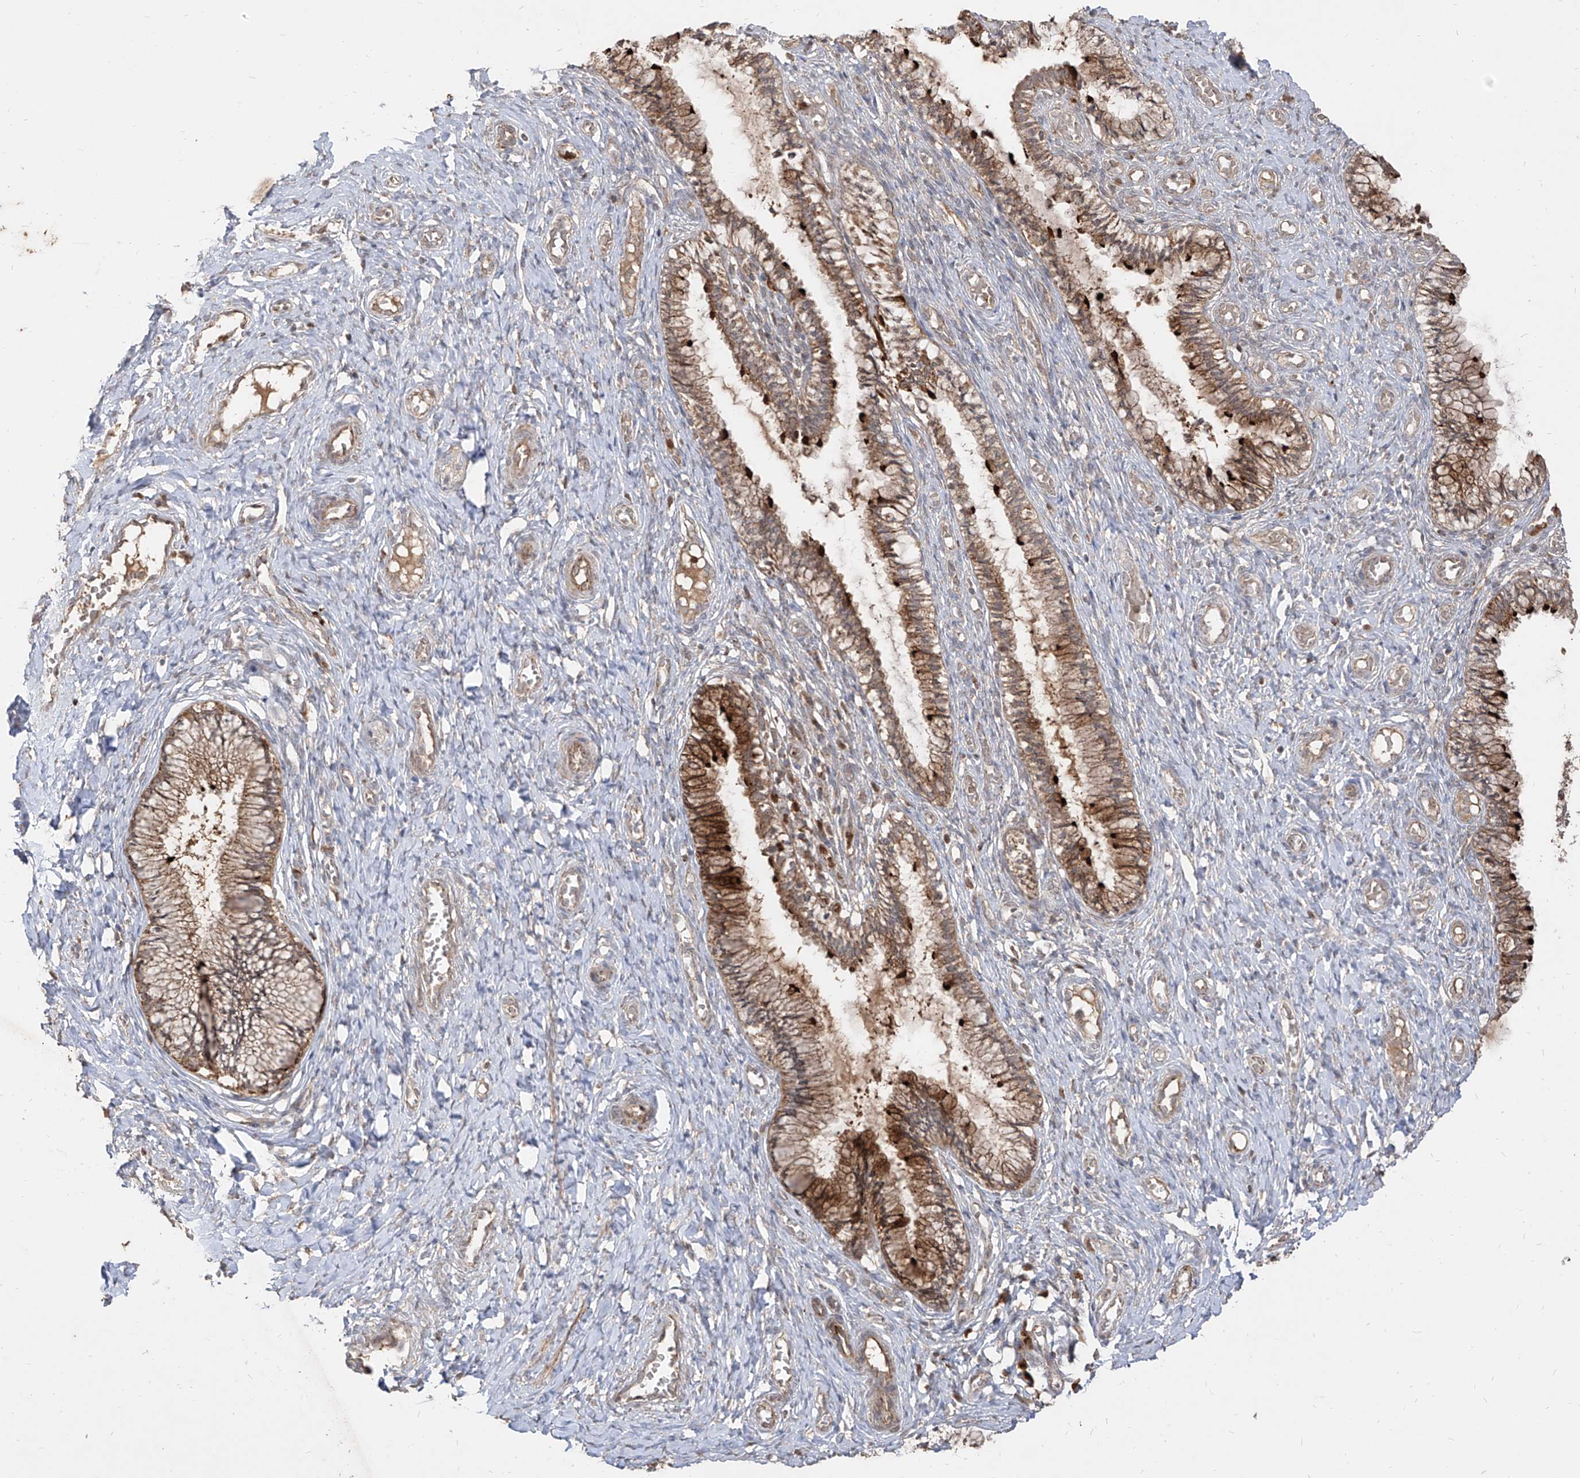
{"staining": {"intensity": "moderate", "quantity": "25%-75%", "location": "cytoplasmic/membranous"}, "tissue": "cervix", "cell_type": "Glandular cells", "image_type": "normal", "snomed": [{"axis": "morphology", "description": "Normal tissue, NOS"}, {"axis": "topography", "description": "Cervix"}], "caption": "Immunohistochemistry micrograph of unremarkable cervix: human cervix stained using IHC displays medium levels of moderate protein expression localized specifically in the cytoplasmic/membranous of glandular cells, appearing as a cytoplasmic/membranous brown color.", "gene": "AIM2", "patient": {"sex": "female", "age": 27}}